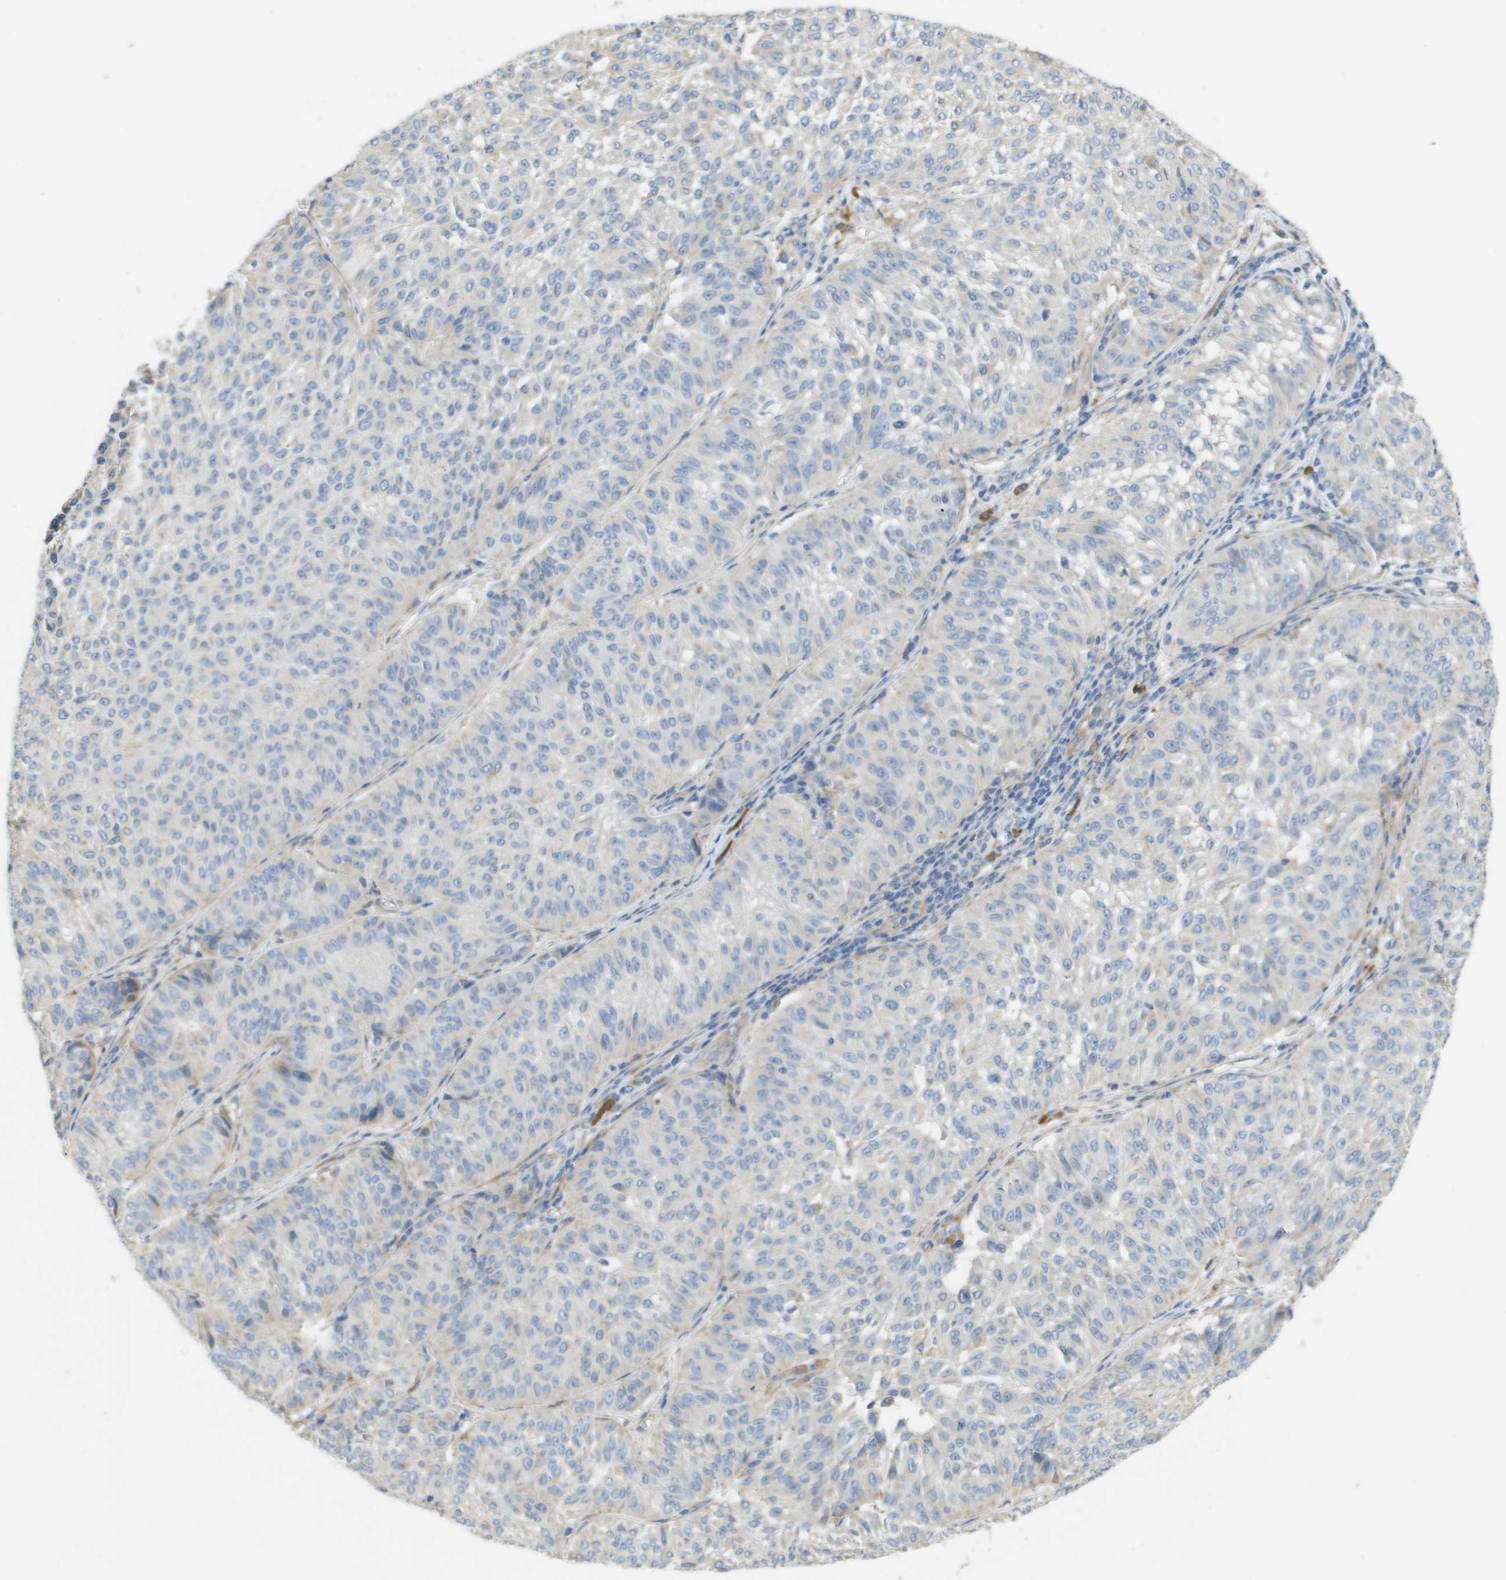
{"staining": {"intensity": "negative", "quantity": "none", "location": "none"}, "tissue": "melanoma", "cell_type": "Tumor cells", "image_type": "cancer", "snomed": [{"axis": "morphology", "description": "Malignant melanoma, NOS"}, {"axis": "topography", "description": "Skin"}], "caption": "A high-resolution photomicrograph shows IHC staining of melanoma, which reveals no significant positivity in tumor cells.", "gene": "CASP10", "patient": {"sex": "female", "age": 72}}